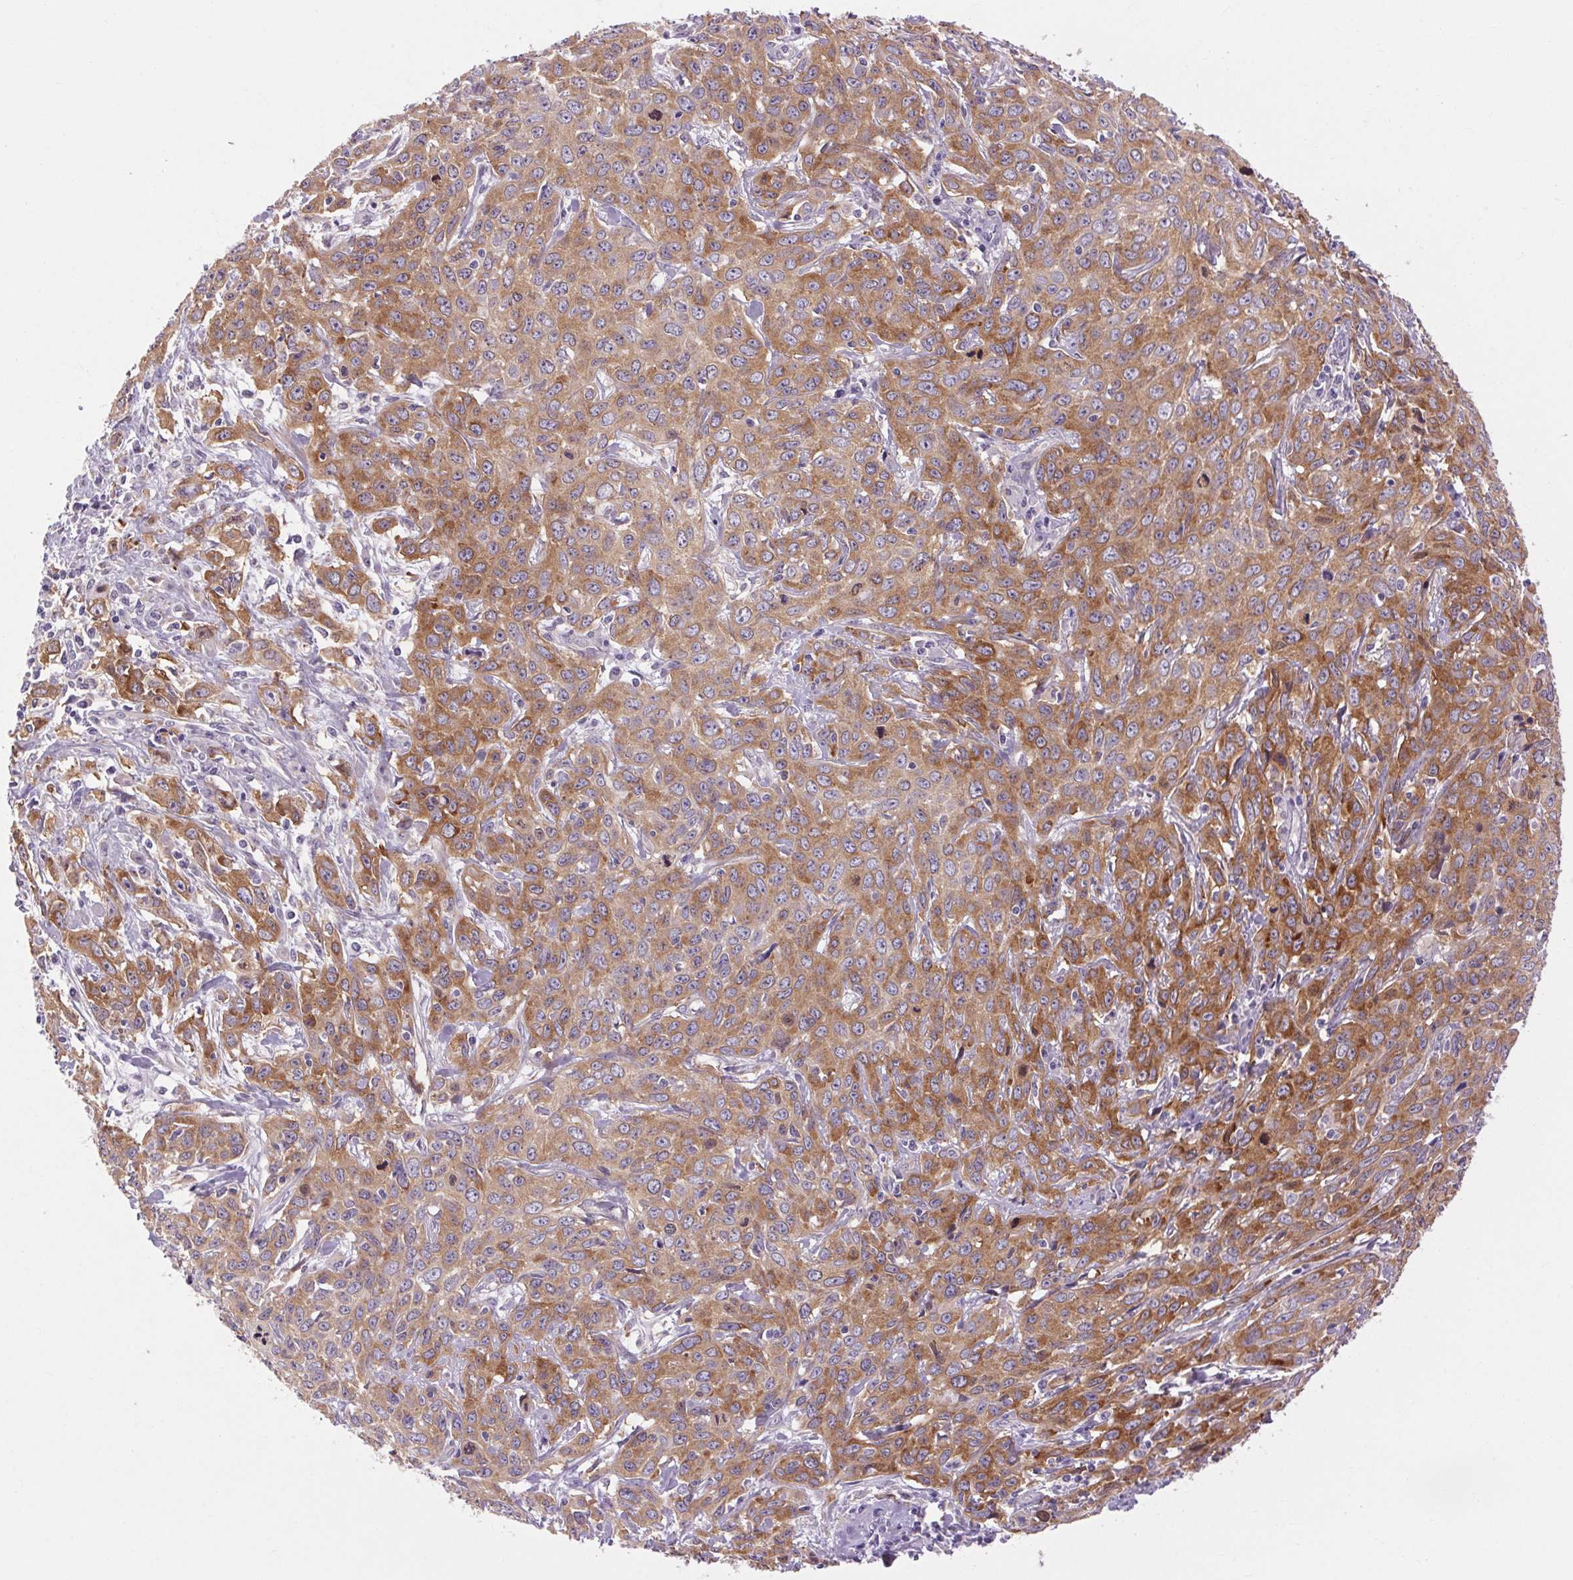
{"staining": {"intensity": "moderate", "quantity": ">75%", "location": "cytoplasmic/membranous"}, "tissue": "cervical cancer", "cell_type": "Tumor cells", "image_type": "cancer", "snomed": [{"axis": "morphology", "description": "Squamous cell carcinoma, NOS"}, {"axis": "topography", "description": "Cervix"}], "caption": "Protein expression analysis of human cervical squamous cell carcinoma reveals moderate cytoplasmic/membranous expression in about >75% of tumor cells. The protein is shown in brown color, while the nuclei are stained blue.", "gene": "SOWAHC", "patient": {"sex": "female", "age": 38}}